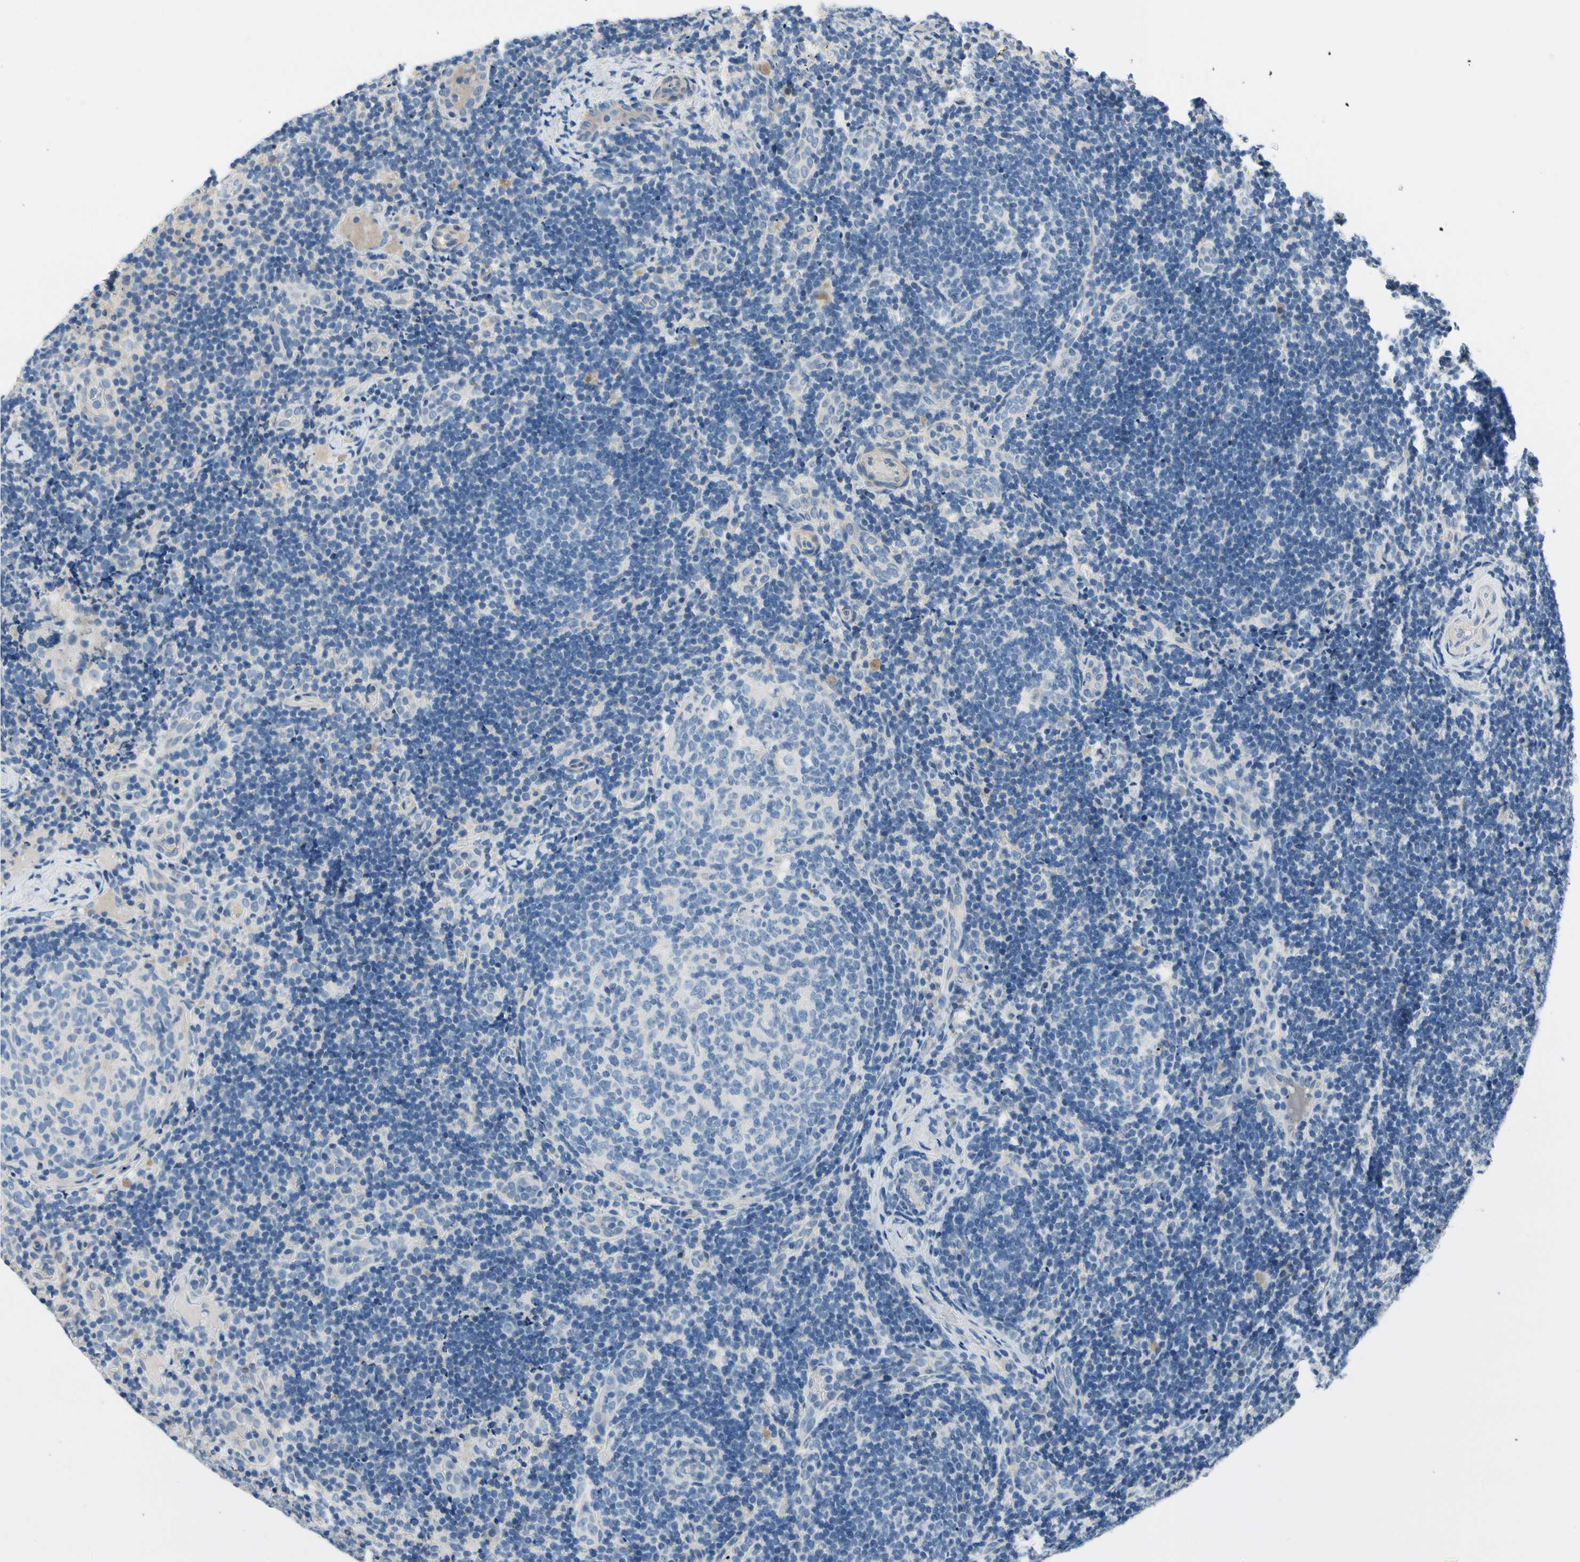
{"staining": {"intensity": "negative", "quantity": "none", "location": "none"}, "tissue": "lymph node", "cell_type": "Germinal center cells", "image_type": "normal", "snomed": [{"axis": "morphology", "description": "Normal tissue, NOS"}, {"axis": "topography", "description": "Lymph node"}], "caption": "Micrograph shows no protein staining in germinal center cells of unremarkable lymph node. (DAB immunohistochemistry with hematoxylin counter stain).", "gene": "CA14", "patient": {"sex": "female", "age": 14}}